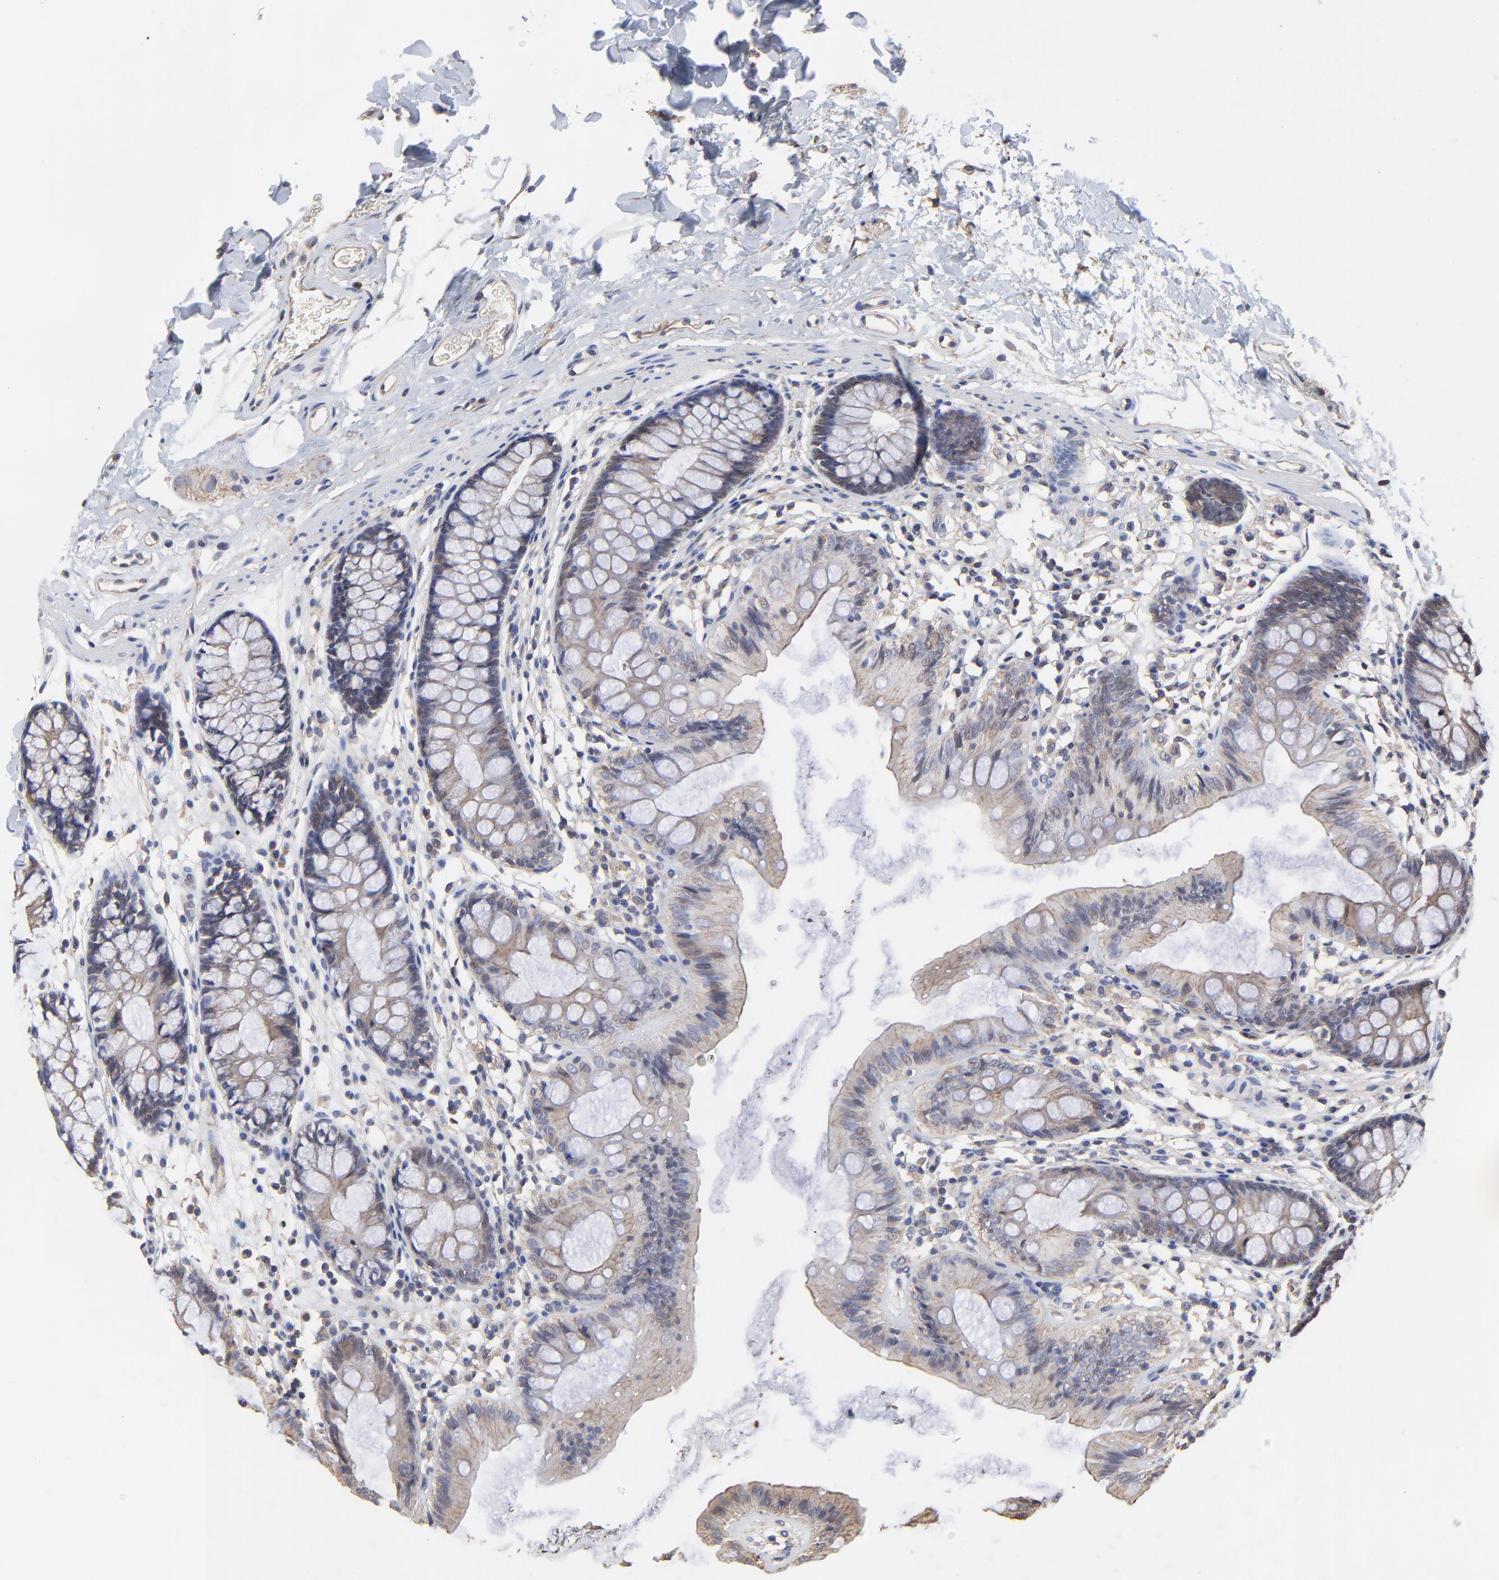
{"staining": {"intensity": "weak", "quantity": ">75%", "location": "cytoplasmic/membranous"}, "tissue": "colon", "cell_type": "Endothelial cells", "image_type": "normal", "snomed": [{"axis": "morphology", "description": "Normal tissue, NOS"}, {"axis": "topography", "description": "Colon"}], "caption": "Colon stained with a brown dye demonstrates weak cytoplasmic/membranous positive expression in approximately >75% of endothelial cells.", "gene": "ARMT1", "patient": {"sex": "female", "age": 52}}